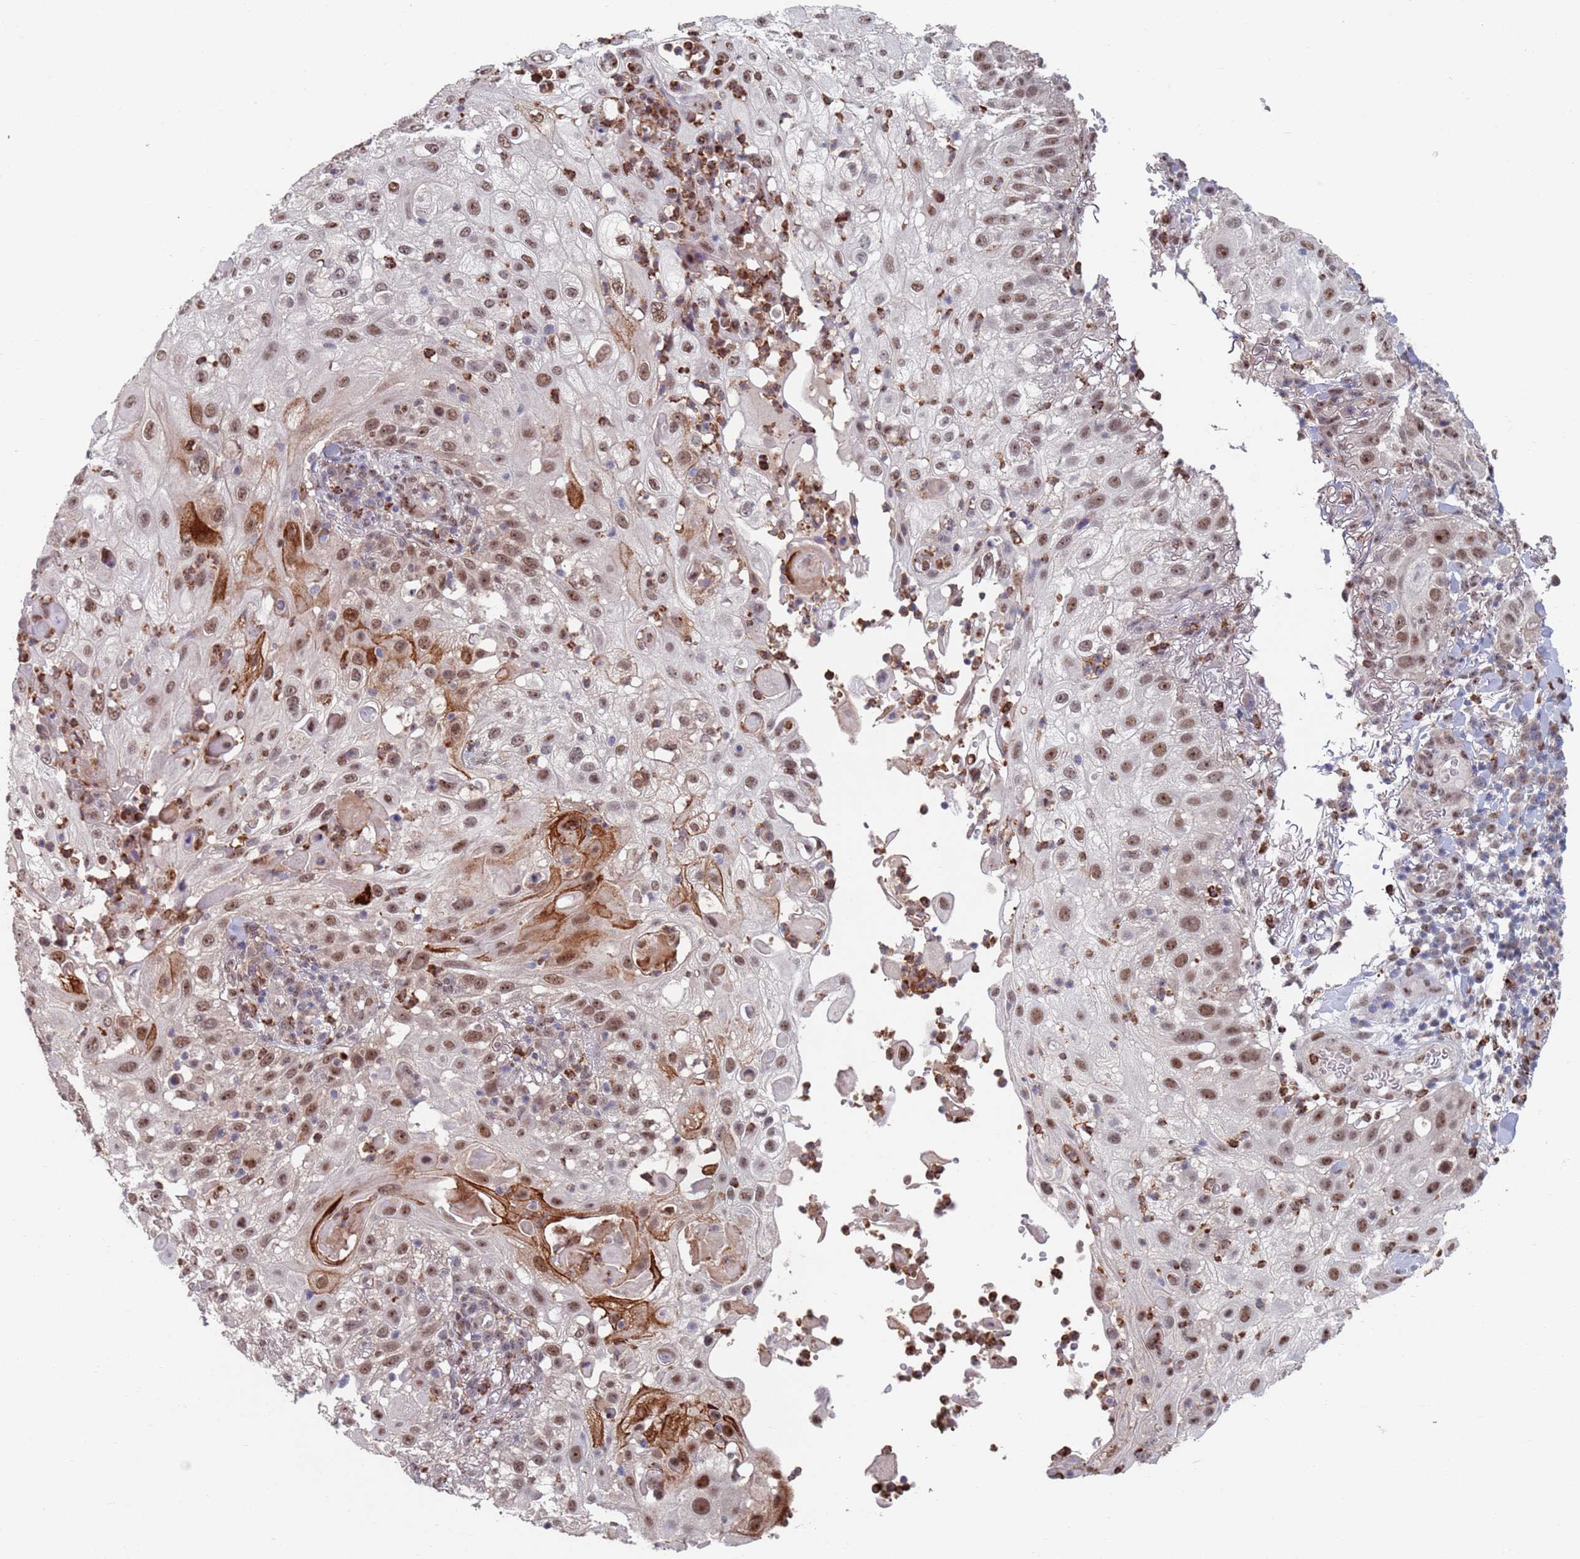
{"staining": {"intensity": "moderate", "quantity": ">75%", "location": "nuclear"}, "tissue": "skin cancer", "cell_type": "Tumor cells", "image_type": "cancer", "snomed": [{"axis": "morphology", "description": "Squamous cell carcinoma, NOS"}, {"axis": "topography", "description": "Skin"}], "caption": "DAB (3,3'-diaminobenzidine) immunohistochemical staining of human skin cancer (squamous cell carcinoma) shows moderate nuclear protein positivity in about >75% of tumor cells.", "gene": "RPP25", "patient": {"sex": "female", "age": 44}}